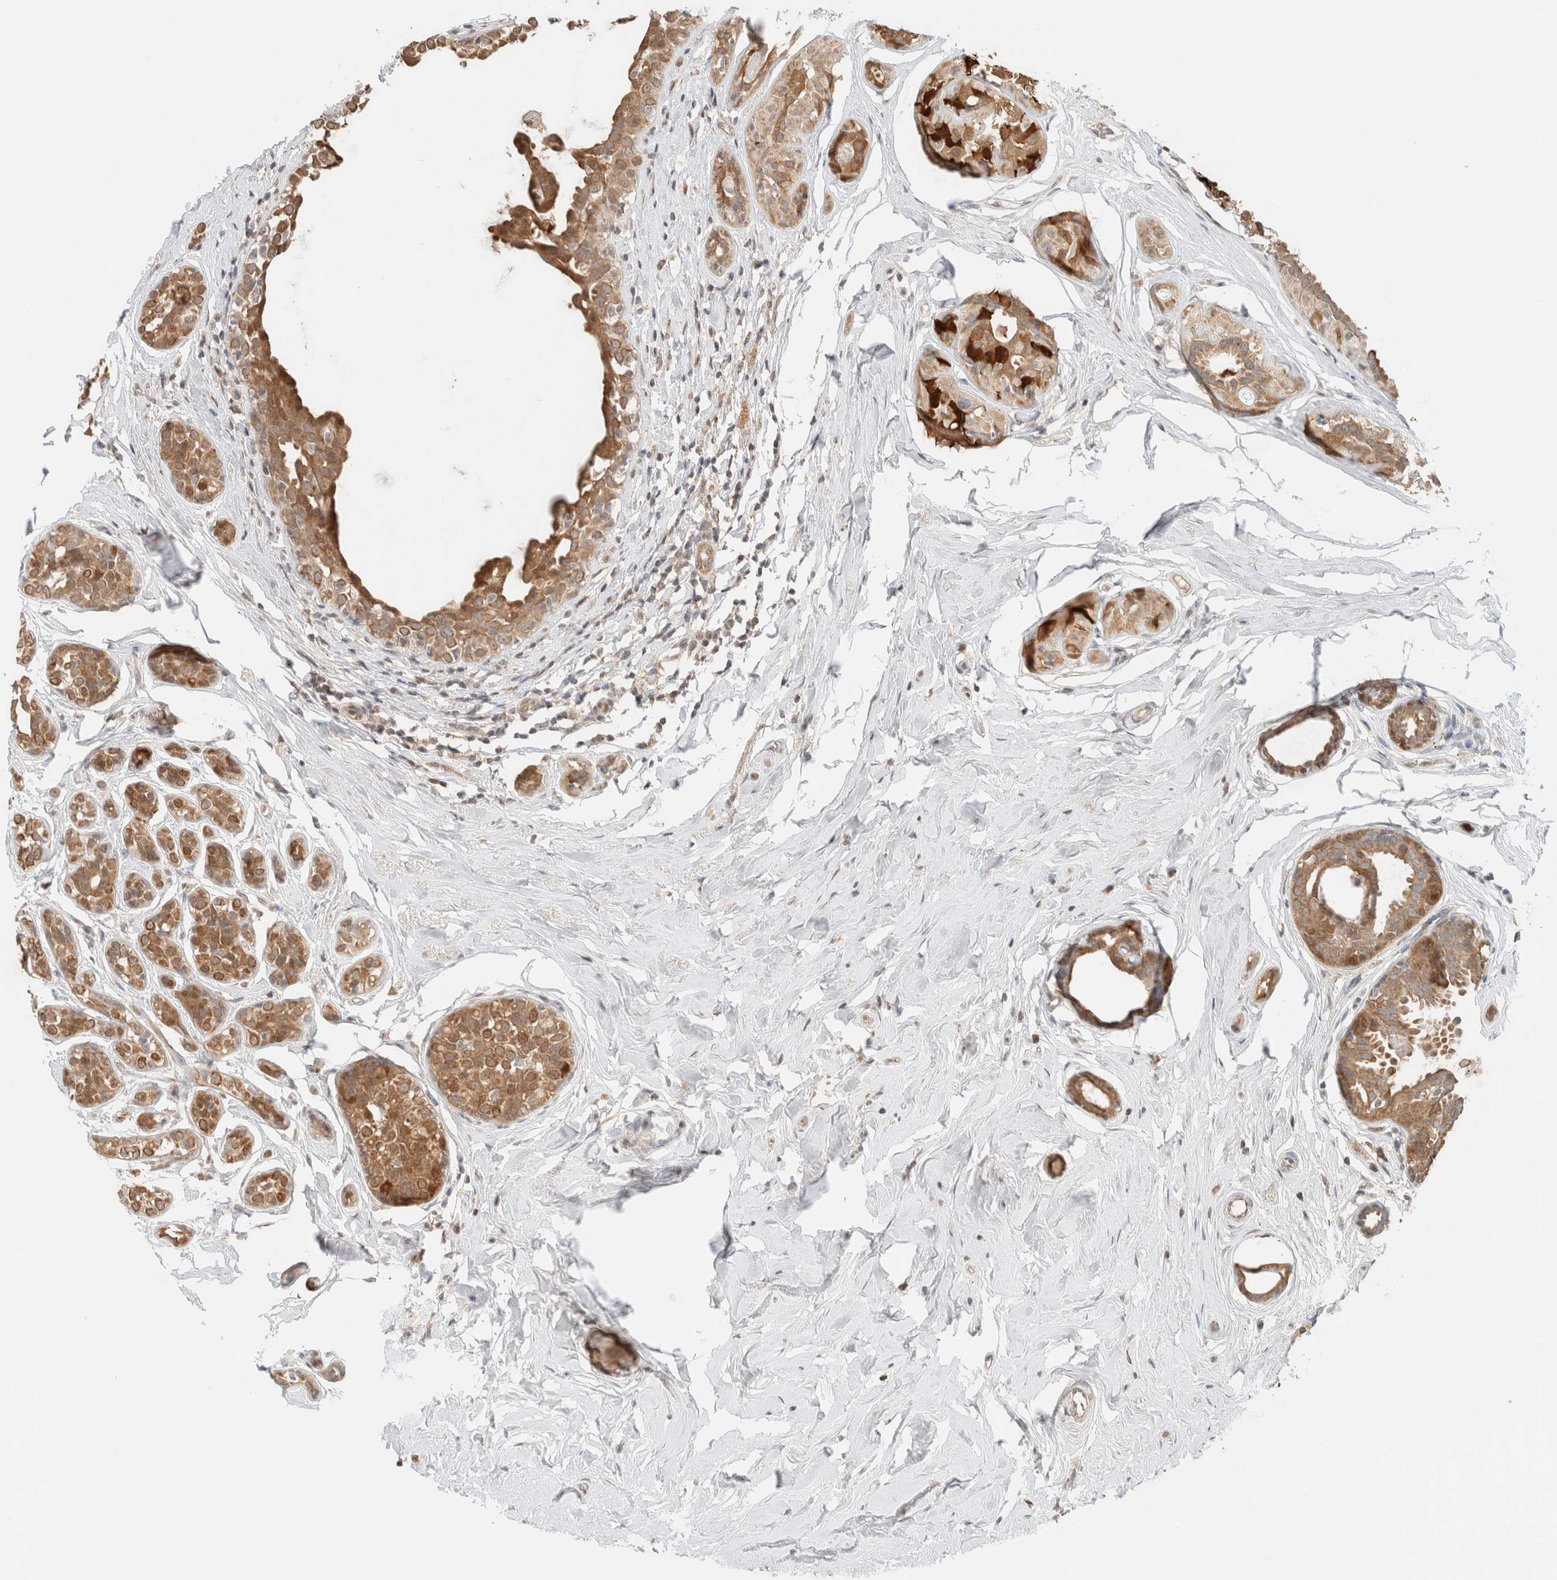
{"staining": {"intensity": "moderate", "quantity": ">75%", "location": "cytoplasmic/membranous"}, "tissue": "breast cancer", "cell_type": "Tumor cells", "image_type": "cancer", "snomed": [{"axis": "morphology", "description": "Duct carcinoma"}, {"axis": "topography", "description": "Breast"}], "caption": "Breast cancer was stained to show a protein in brown. There is medium levels of moderate cytoplasmic/membranous expression in approximately >75% of tumor cells. The staining is performed using DAB (3,3'-diaminobenzidine) brown chromogen to label protein expression. The nuclei are counter-stained blue using hematoxylin.", "gene": "CA13", "patient": {"sex": "female", "age": 55}}